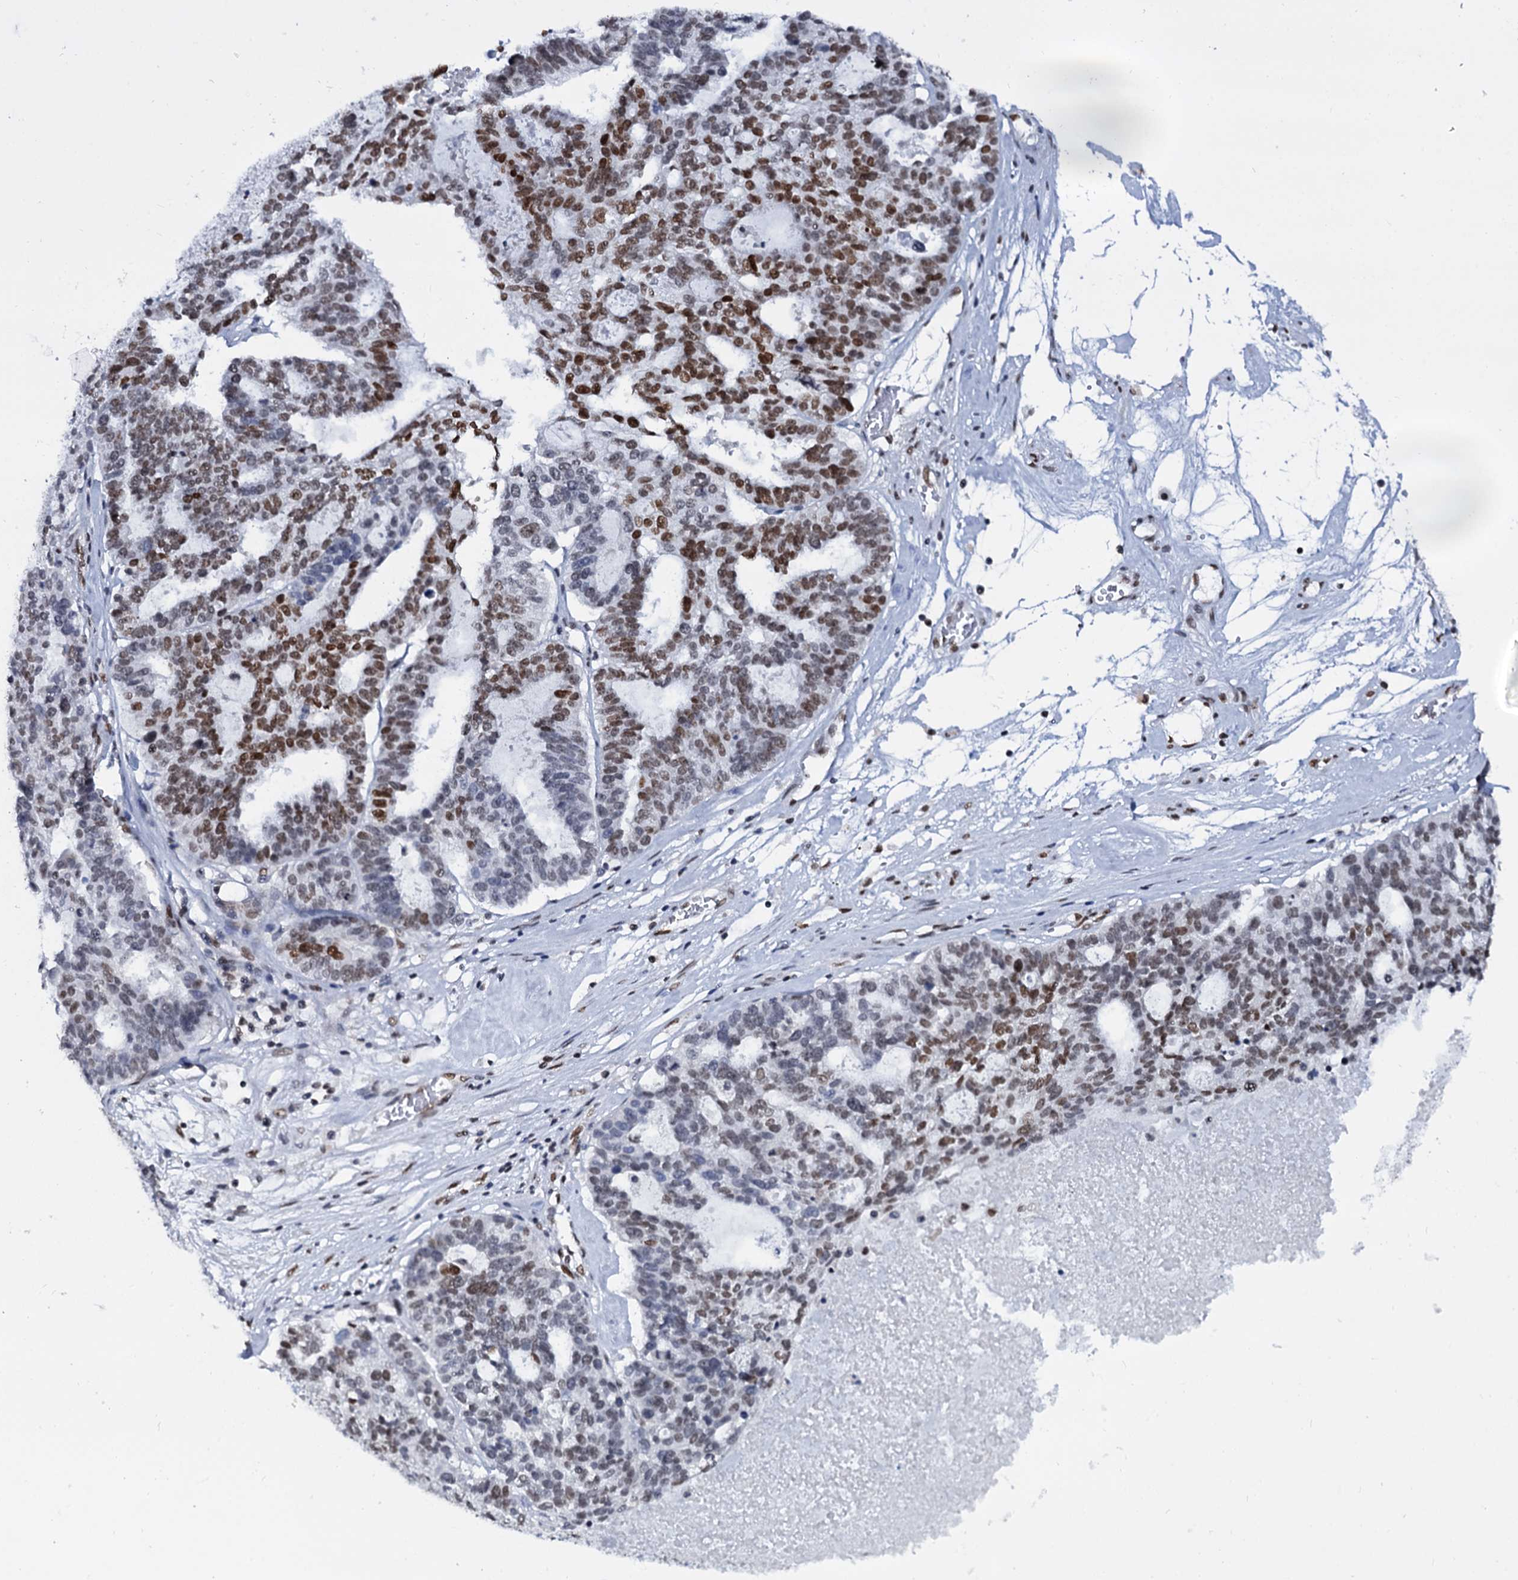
{"staining": {"intensity": "moderate", "quantity": ">75%", "location": "nuclear"}, "tissue": "ovarian cancer", "cell_type": "Tumor cells", "image_type": "cancer", "snomed": [{"axis": "morphology", "description": "Cystadenocarcinoma, serous, NOS"}, {"axis": "topography", "description": "Ovary"}], "caption": "This photomicrograph demonstrates immunohistochemistry (IHC) staining of human ovarian cancer, with medium moderate nuclear expression in approximately >75% of tumor cells.", "gene": "CMAS", "patient": {"sex": "female", "age": 59}}